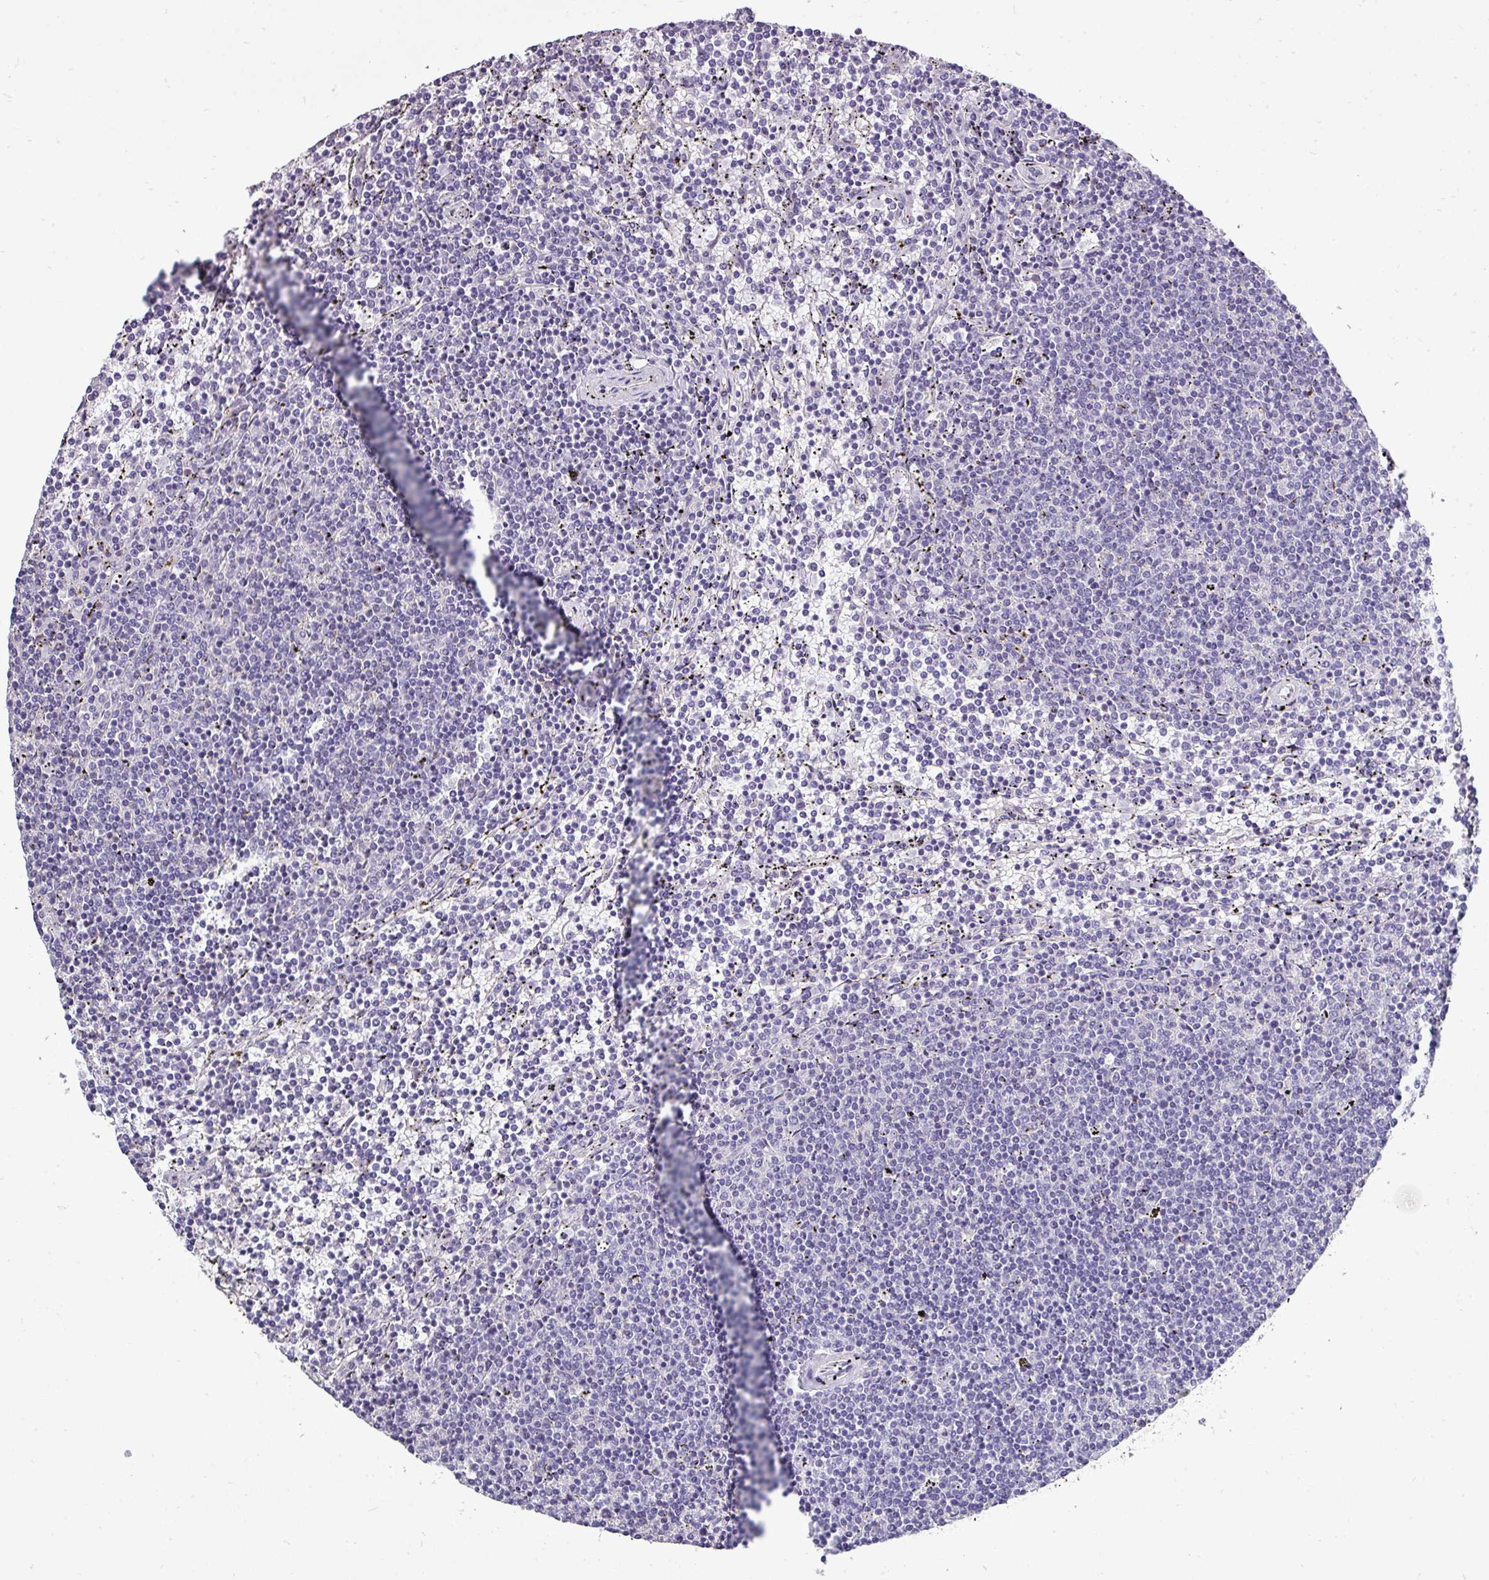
{"staining": {"intensity": "negative", "quantity": "none", "location": "none"}, "tissue": "lymphoma", "cell_type": "Tumor cells", "image_type": "cancer", "snomed": [{"axis": "morphology", "description": "Malignant lymphoma, non-Hodgkin's type, Low grade"}, {"axis": "topography", "description": "Spleen"}], "caption": "The photomicrograph exhibits no staining of tumor cells in malignant lymphoma, non-Hodgkin's type (low-grade). The staining is performed using DAB brown chromogen with nuclei counter-stained in using hematoxylin.", "gene": "DNAAF9", "patient": {"sex": "female", "age": 50}}